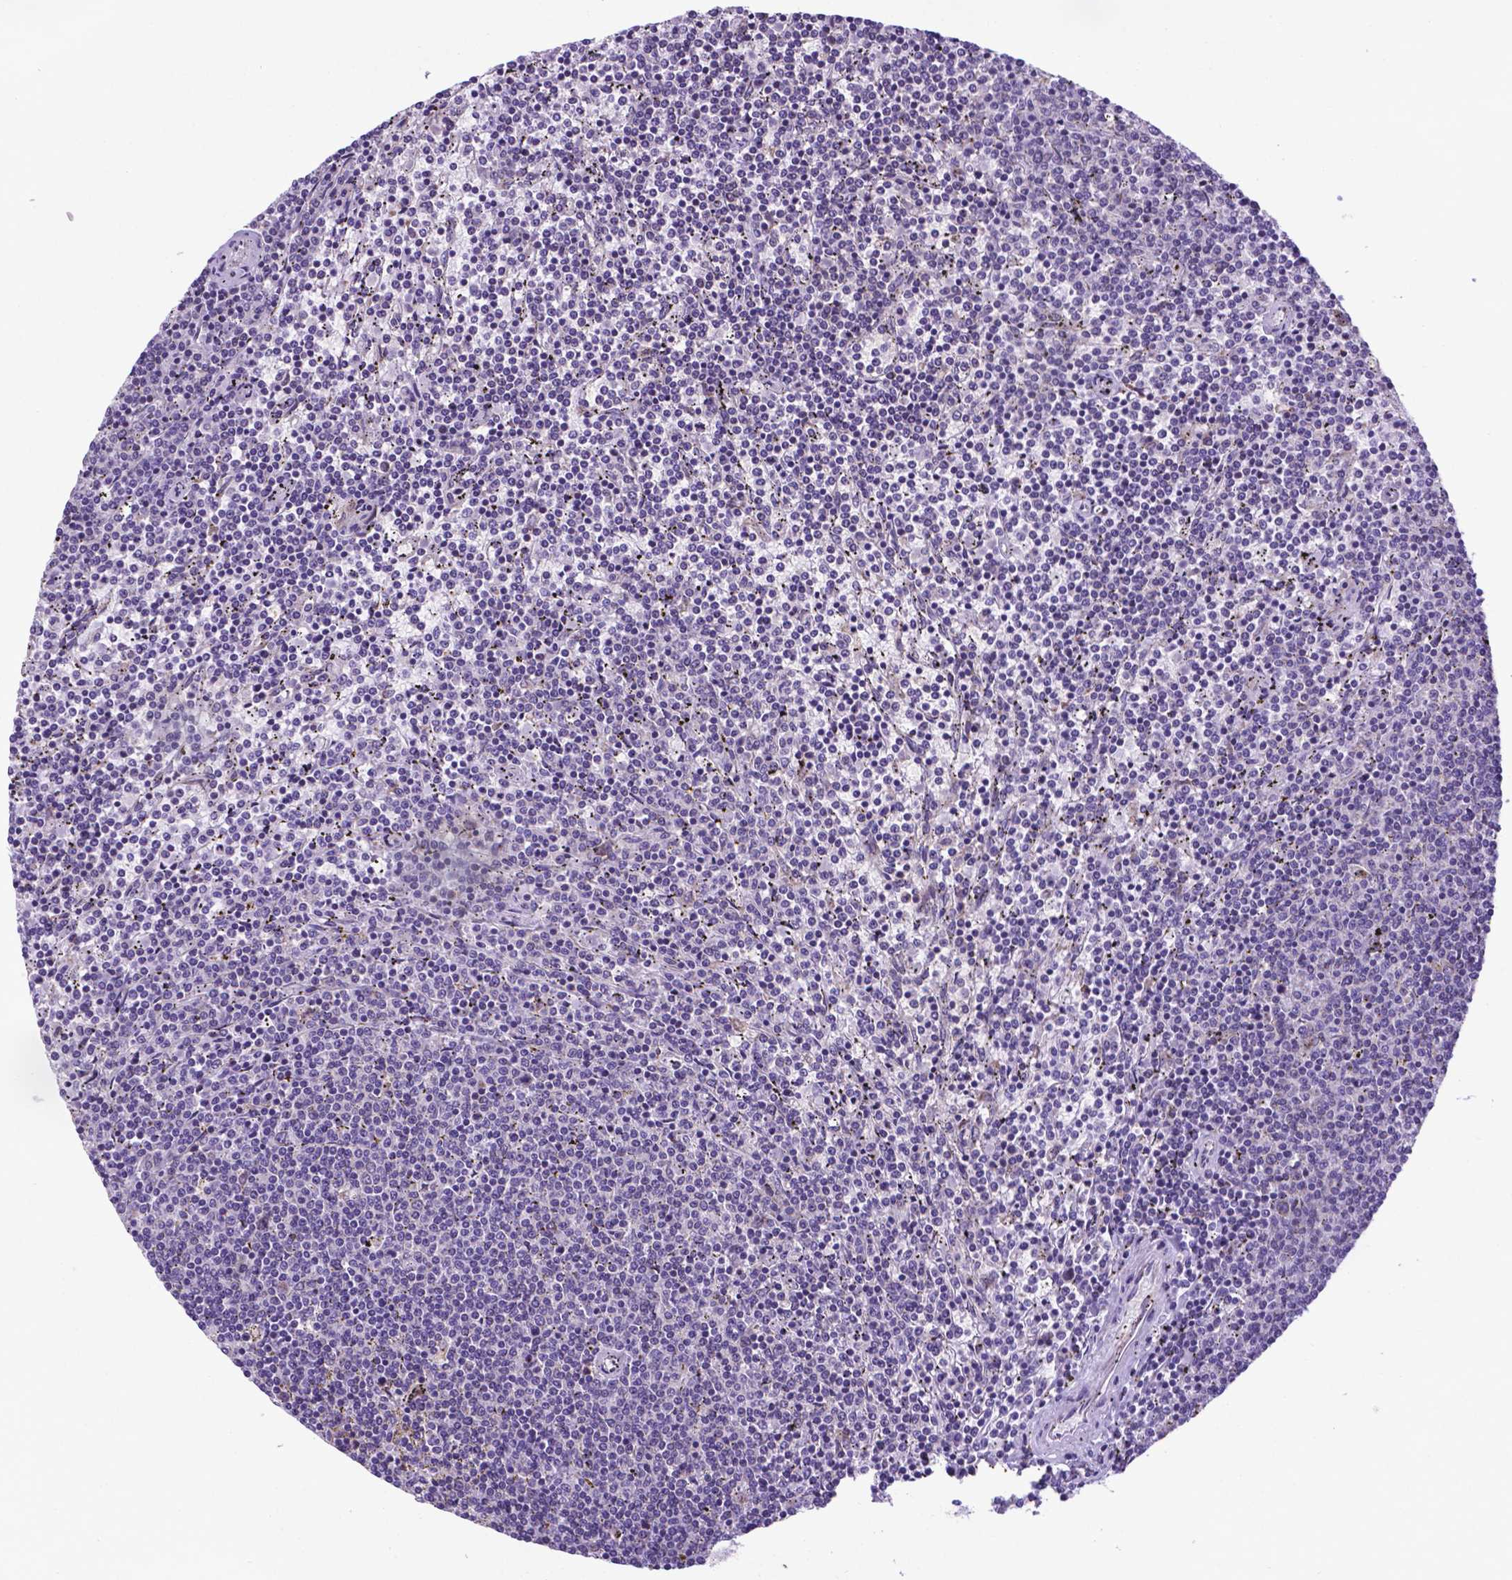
{"staining": {"intensity": "negative", "quantity": "none", "location": "none"}, "tissue": "lymphoma", "cell_type": "Tumor cells", "image_type": "cancer", "snomed": [{"axis": "morphology", "description": "Malignant lymphoma, non-Hodgkin's type, Low grade"}, {"axis": "topography", "description": "Spleen"}], "caption": "Immunohistochemistry (IHC) of human malignant lymphoma, non-Hodgkin's type (low-grade) shows no staining in tumor cells.", "gene": "WDR83OS", "patient": {"sex": "female", "age": 50}}